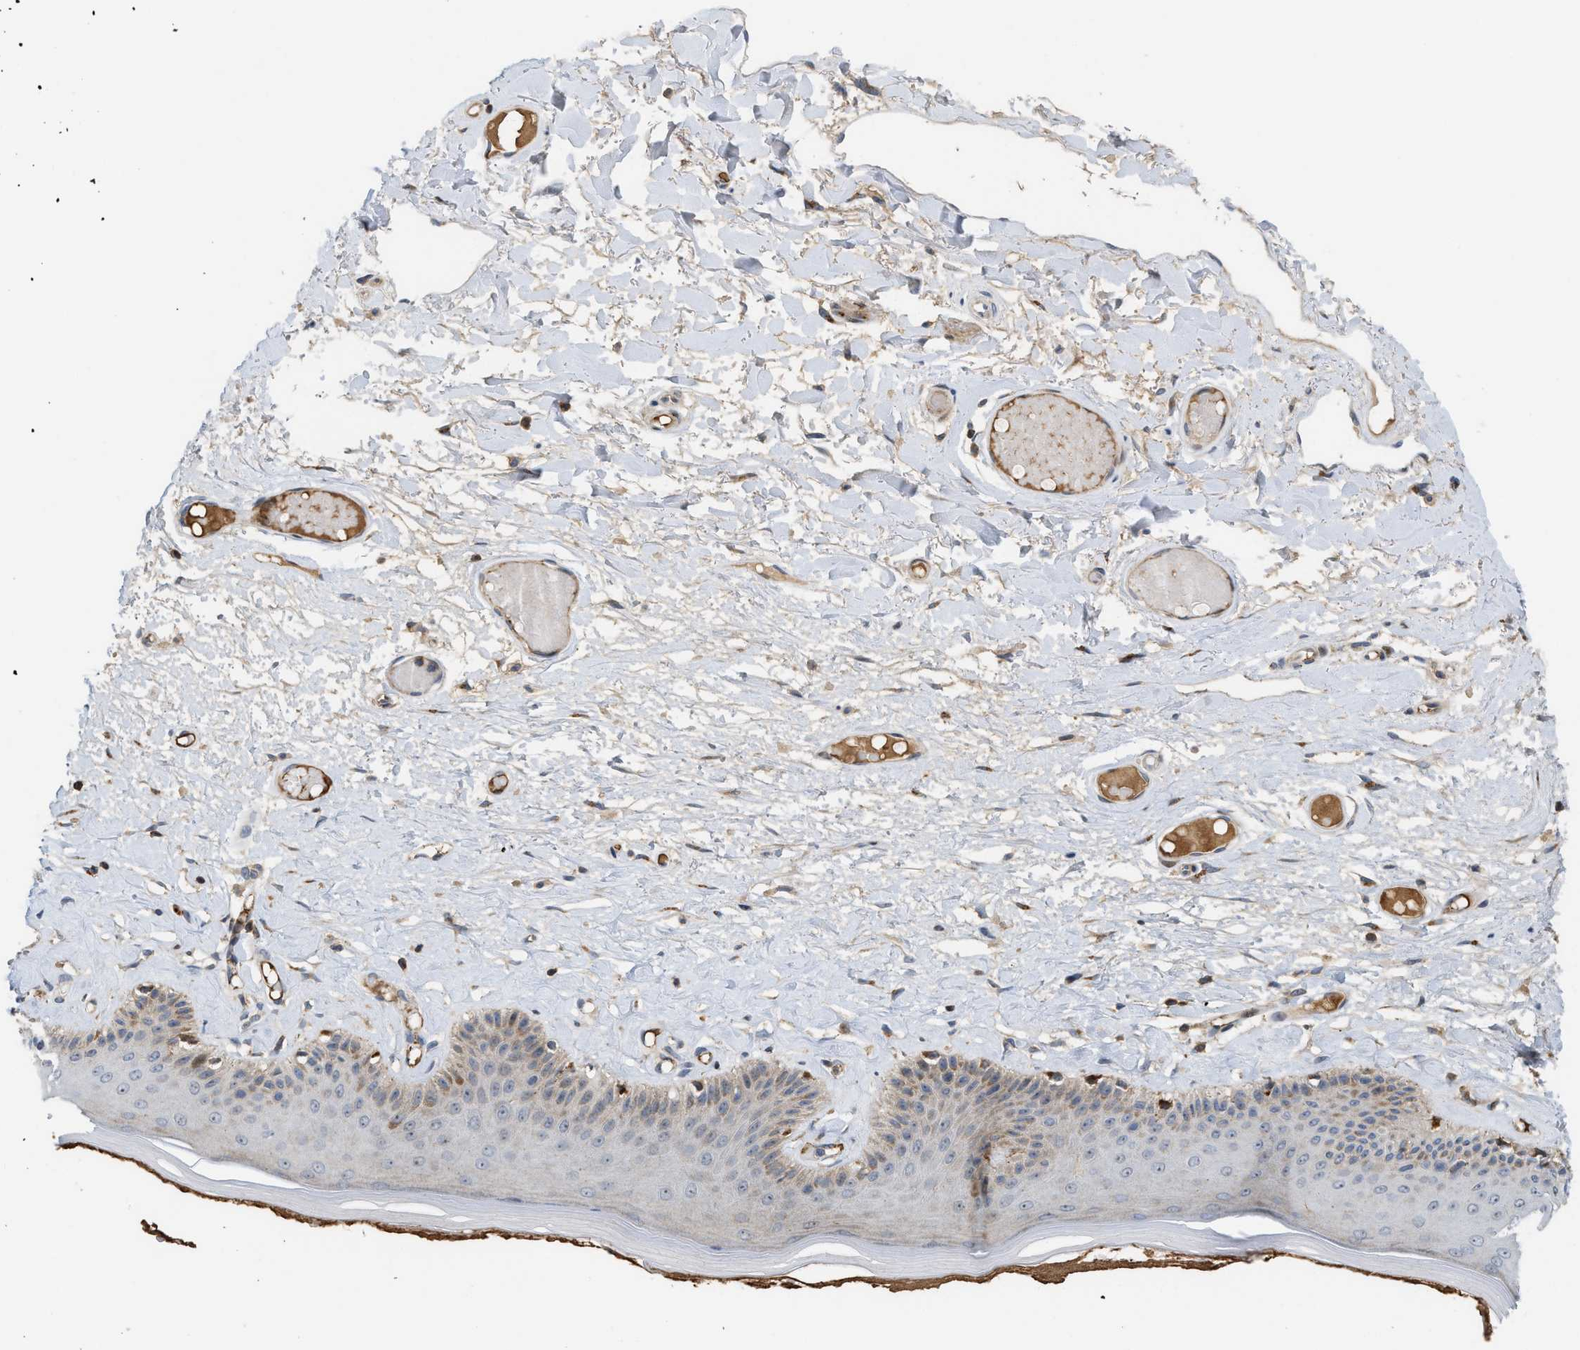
{"staining": {"intensity": "weak", "quantity": "<25%", "location": "cytoplasmic/membranous"}, "tissue": "skin", "cell_type": "Epidermal cells", "image_type": "normal", "snomed": [{"axis": "morphology", "description": "Normal tissue, NOS"}, {"axis": "topography", "description": "Vulva"}], "caption": "This is an IHC histopathology image of unremarkable skin. There is no staining in epidermal cells.", "gene": "DIPK1A", "patient": {"sex": "female", "age": 73}}